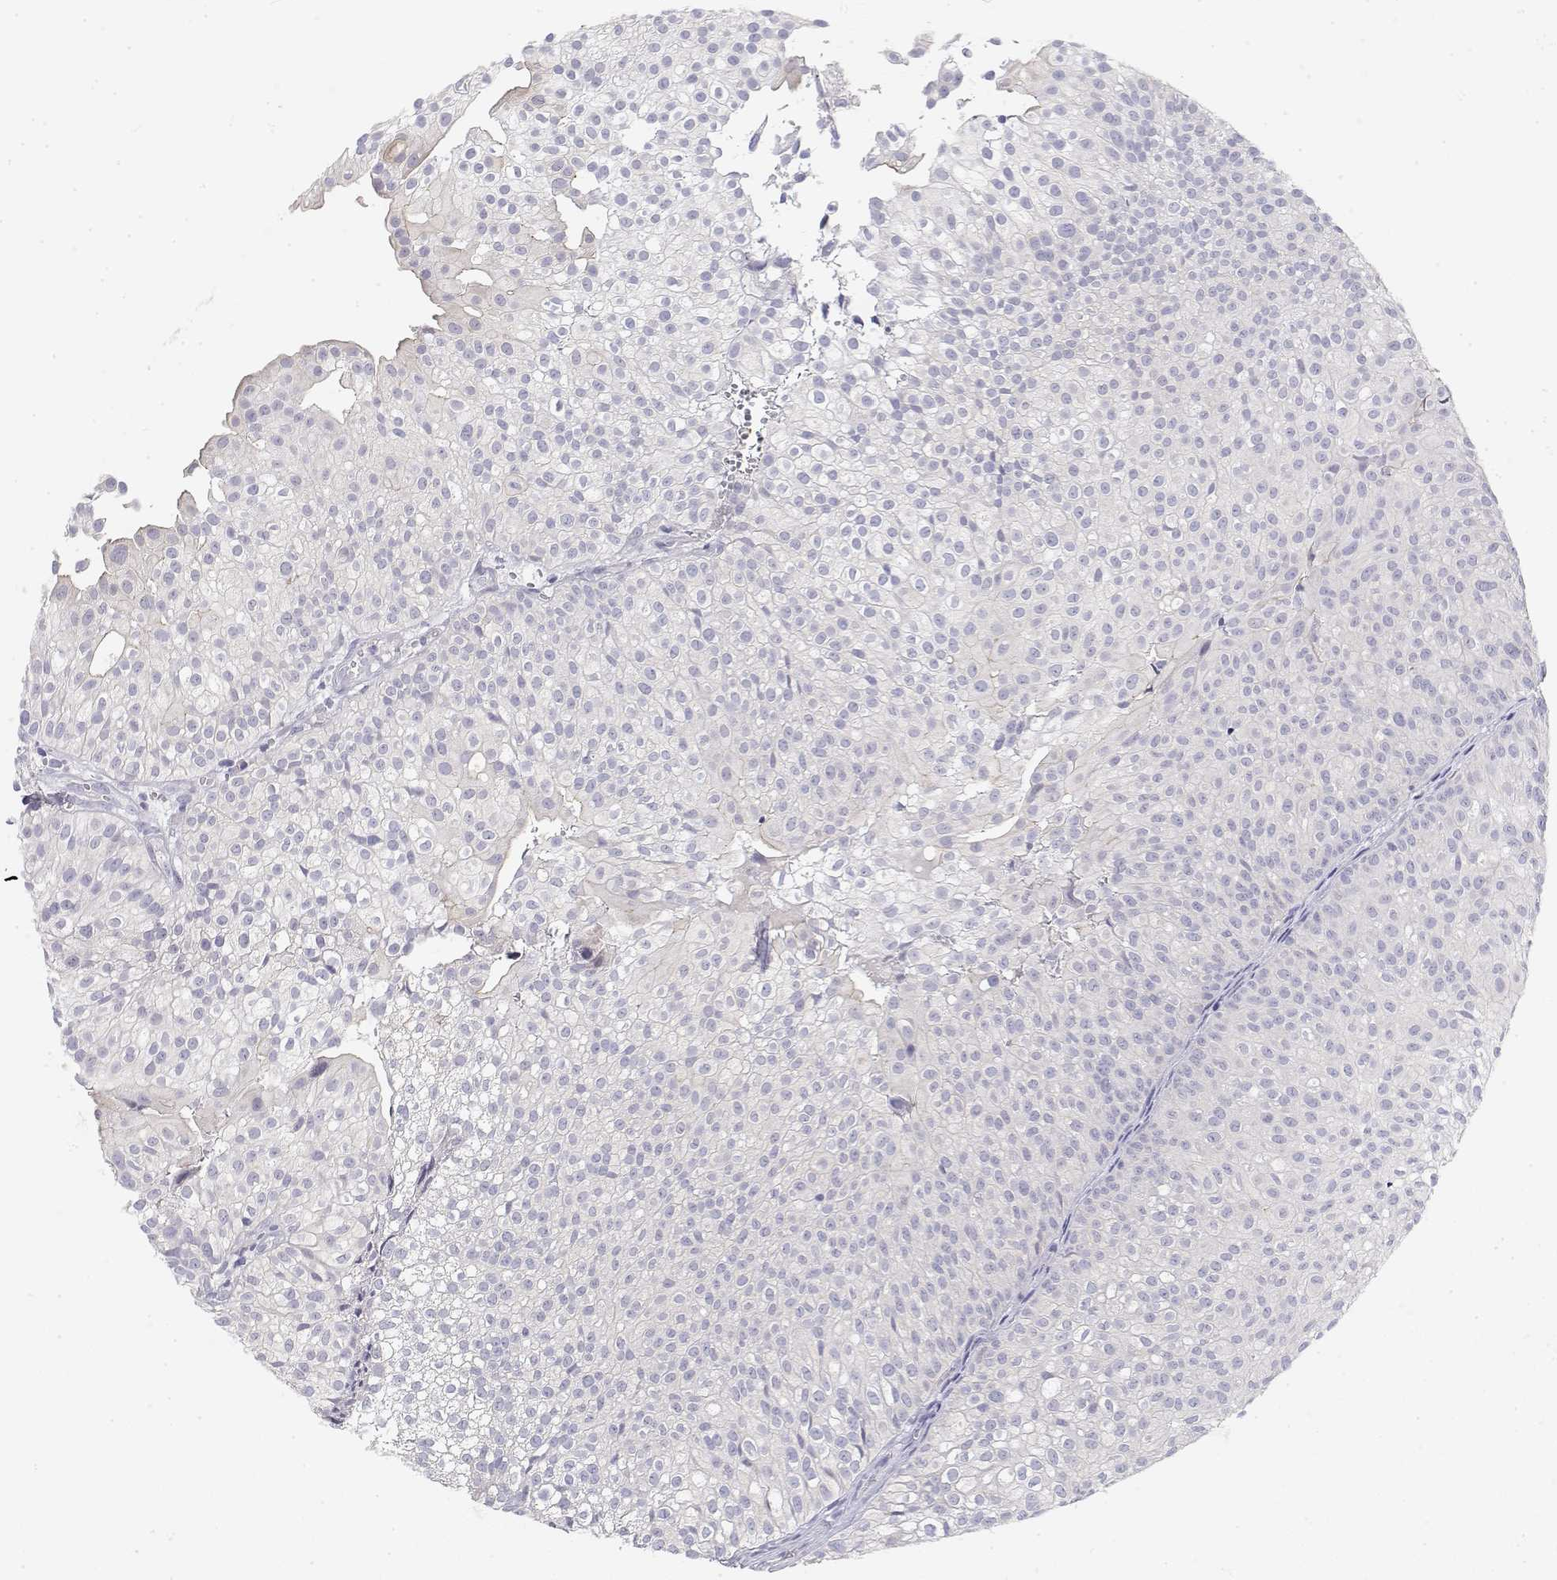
{"staining": {"intensity": "negative", "quantity": "none", "location": "none"}, "tissue": "urothelial cancer", "cell_type": "Tumor cells", "image_type": "cancer", "snomed": [{"axis": "morphology", "description": "Urothelial carcinoma, Low grade"}, {"axis": "topography", "description": "Urinary bladder"}], "caption": "High power microscopy photomicrograph of an immunohistochemistry micrograph of urothelial cancer, revealing no significant staining in tumor cells. (Immunohistochemistry, brightfield microscopy, high magnification).", "gene": "MISP", "patient": {"sex": "male", "age": 70}}